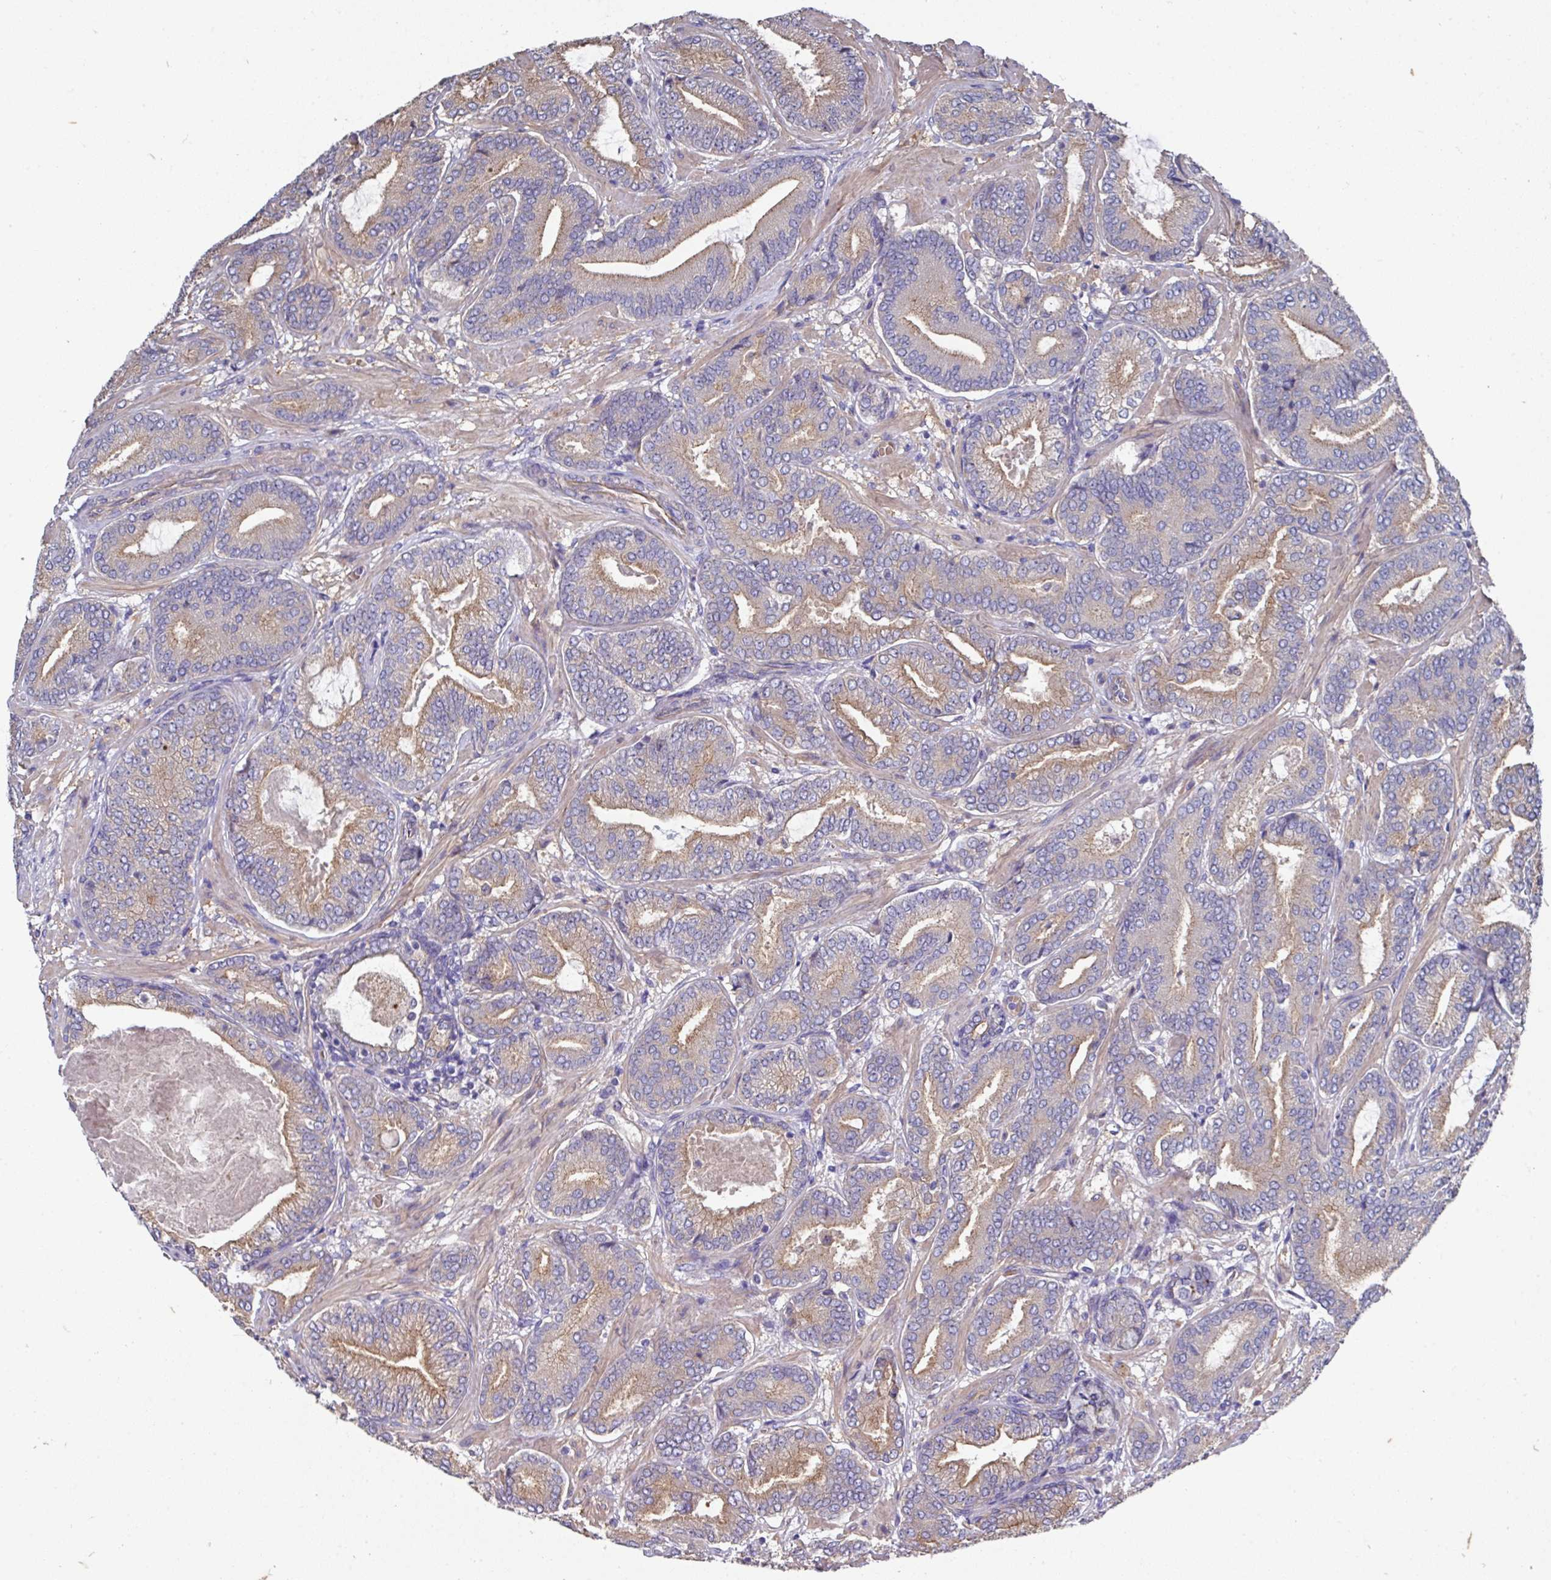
{"staining": {"intensity": "weak", "quantity": "25%-75%", "location": "cytoplasmic/membranous"}, "tissue": "prostate cancer", "cell_type": "Tumor cells", "image_type": "cancer", "snomed": [{"axis": "morphology", "description": "Adenocarcinoma, Low grade"}, {"axis": "topography", "description": "Prostate and seminal vesicle, NOS"}], "caption": "Immunohistochemical staining of prostate adenocarcinoma (low-grade) demonstrates low levels of weak cytoplasmic/membranous protein staining in approximately 25%-75% of tumor cells. (Stains: DAB (3,3'-diaminobenzidine) in brown, nuclei in blue, Microscopy: brightfield microscopy at high magnification).", "gene": "PRR5", "patient": {"sex": "male", "age": 61}}